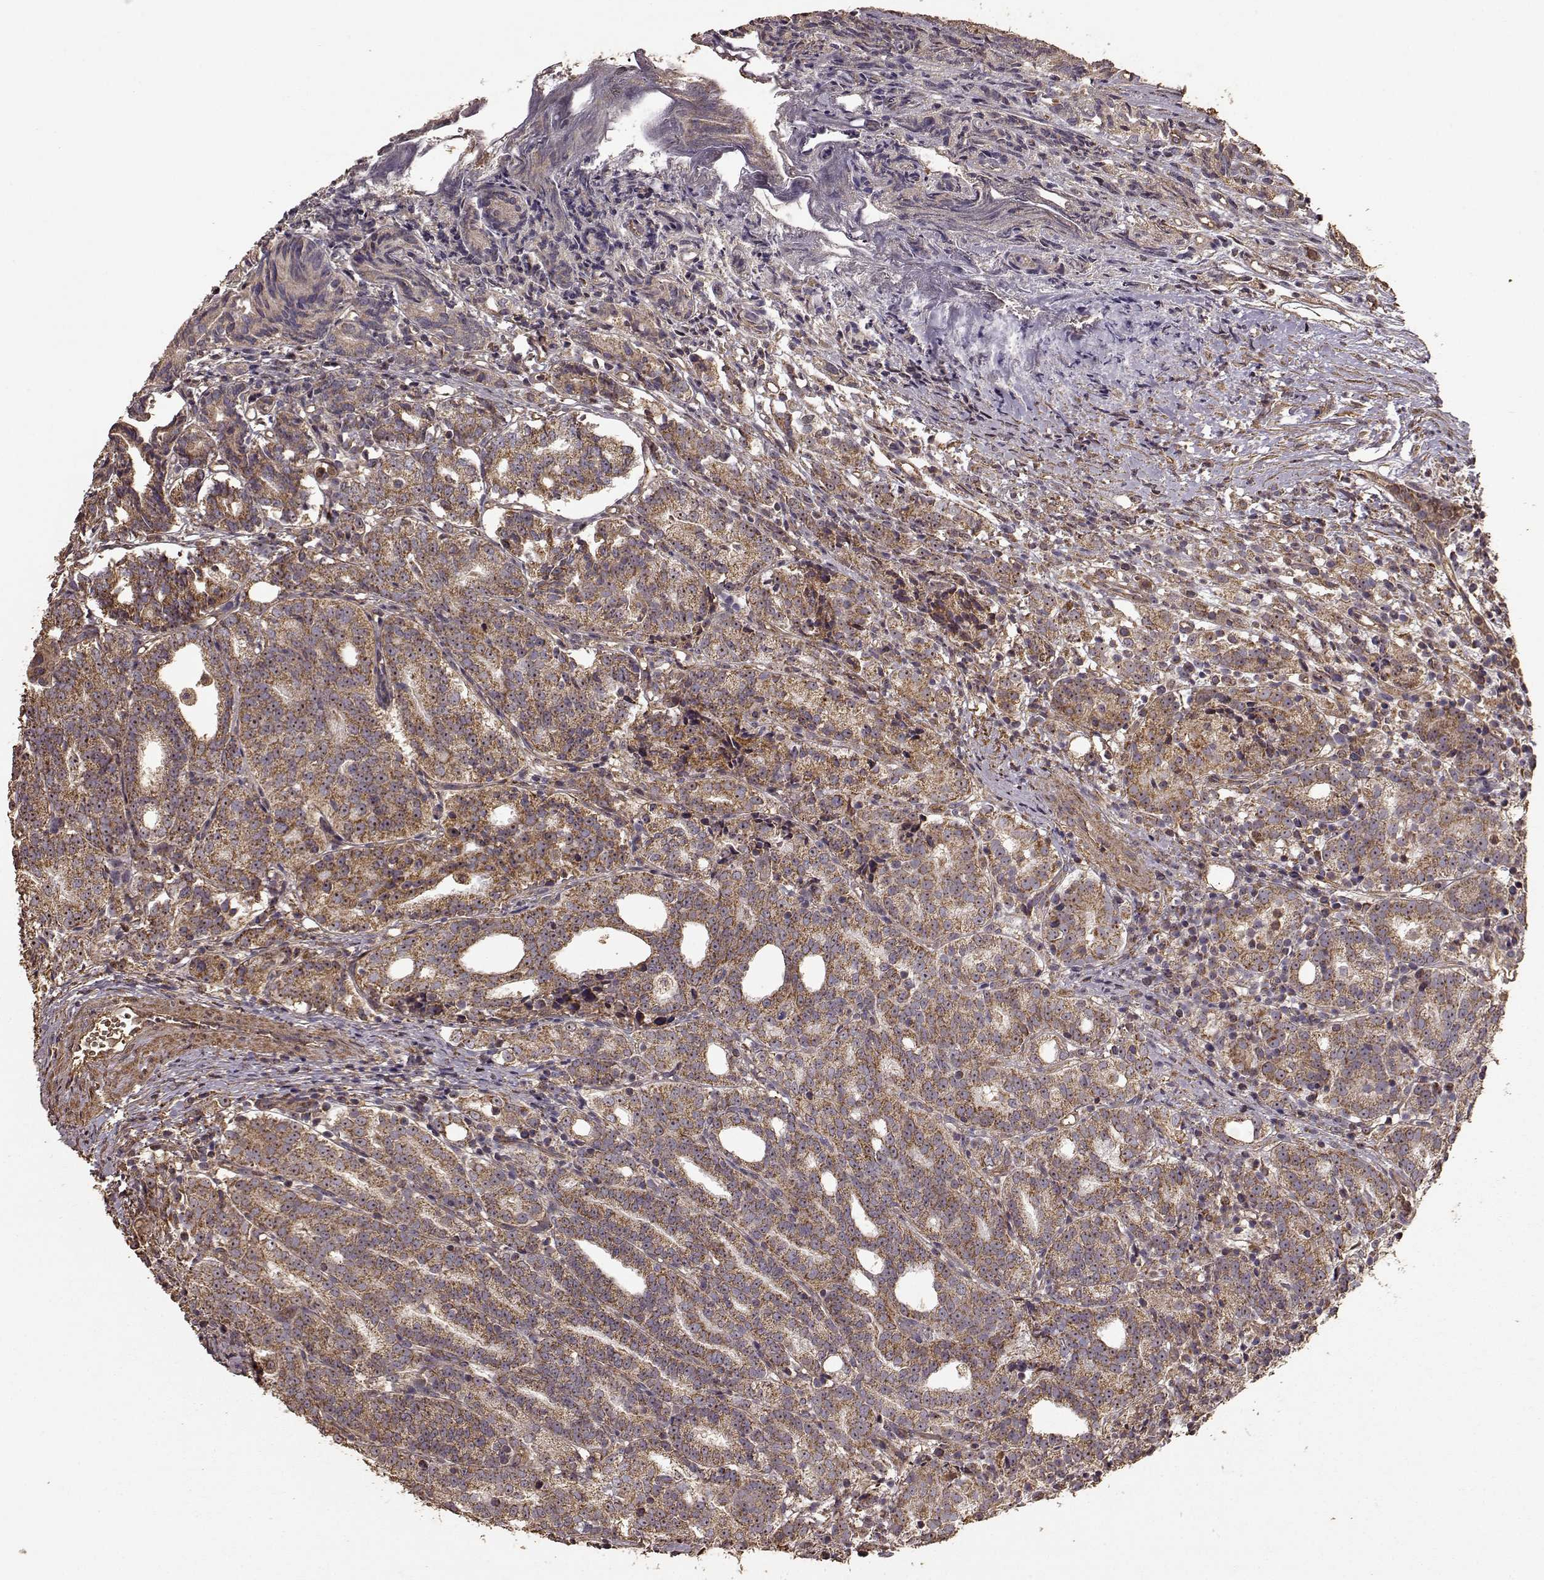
{"staining": {"intensity": "moderate", "quantity": ">75%", "location": "cytoplasmic/membranous,nuclear"}, "tissue": "prostate cancer", "cell_type": "Tumor cells", "image_type": "cancer", "snomed": [{"axis": "morphology", "description": "Adenocarcinoma, High grade"}, {"axis": "topography", "description": "Prostate"}], "caption": "Protein staining exhibits moderate cytoplasmic/membranous and nuclear staining in about >75% of tumor cells in prostate cancer (high-grade adenocarcinoma).", "gene": "PTGES2", "patient": {"sex": "male", "age": 53}}